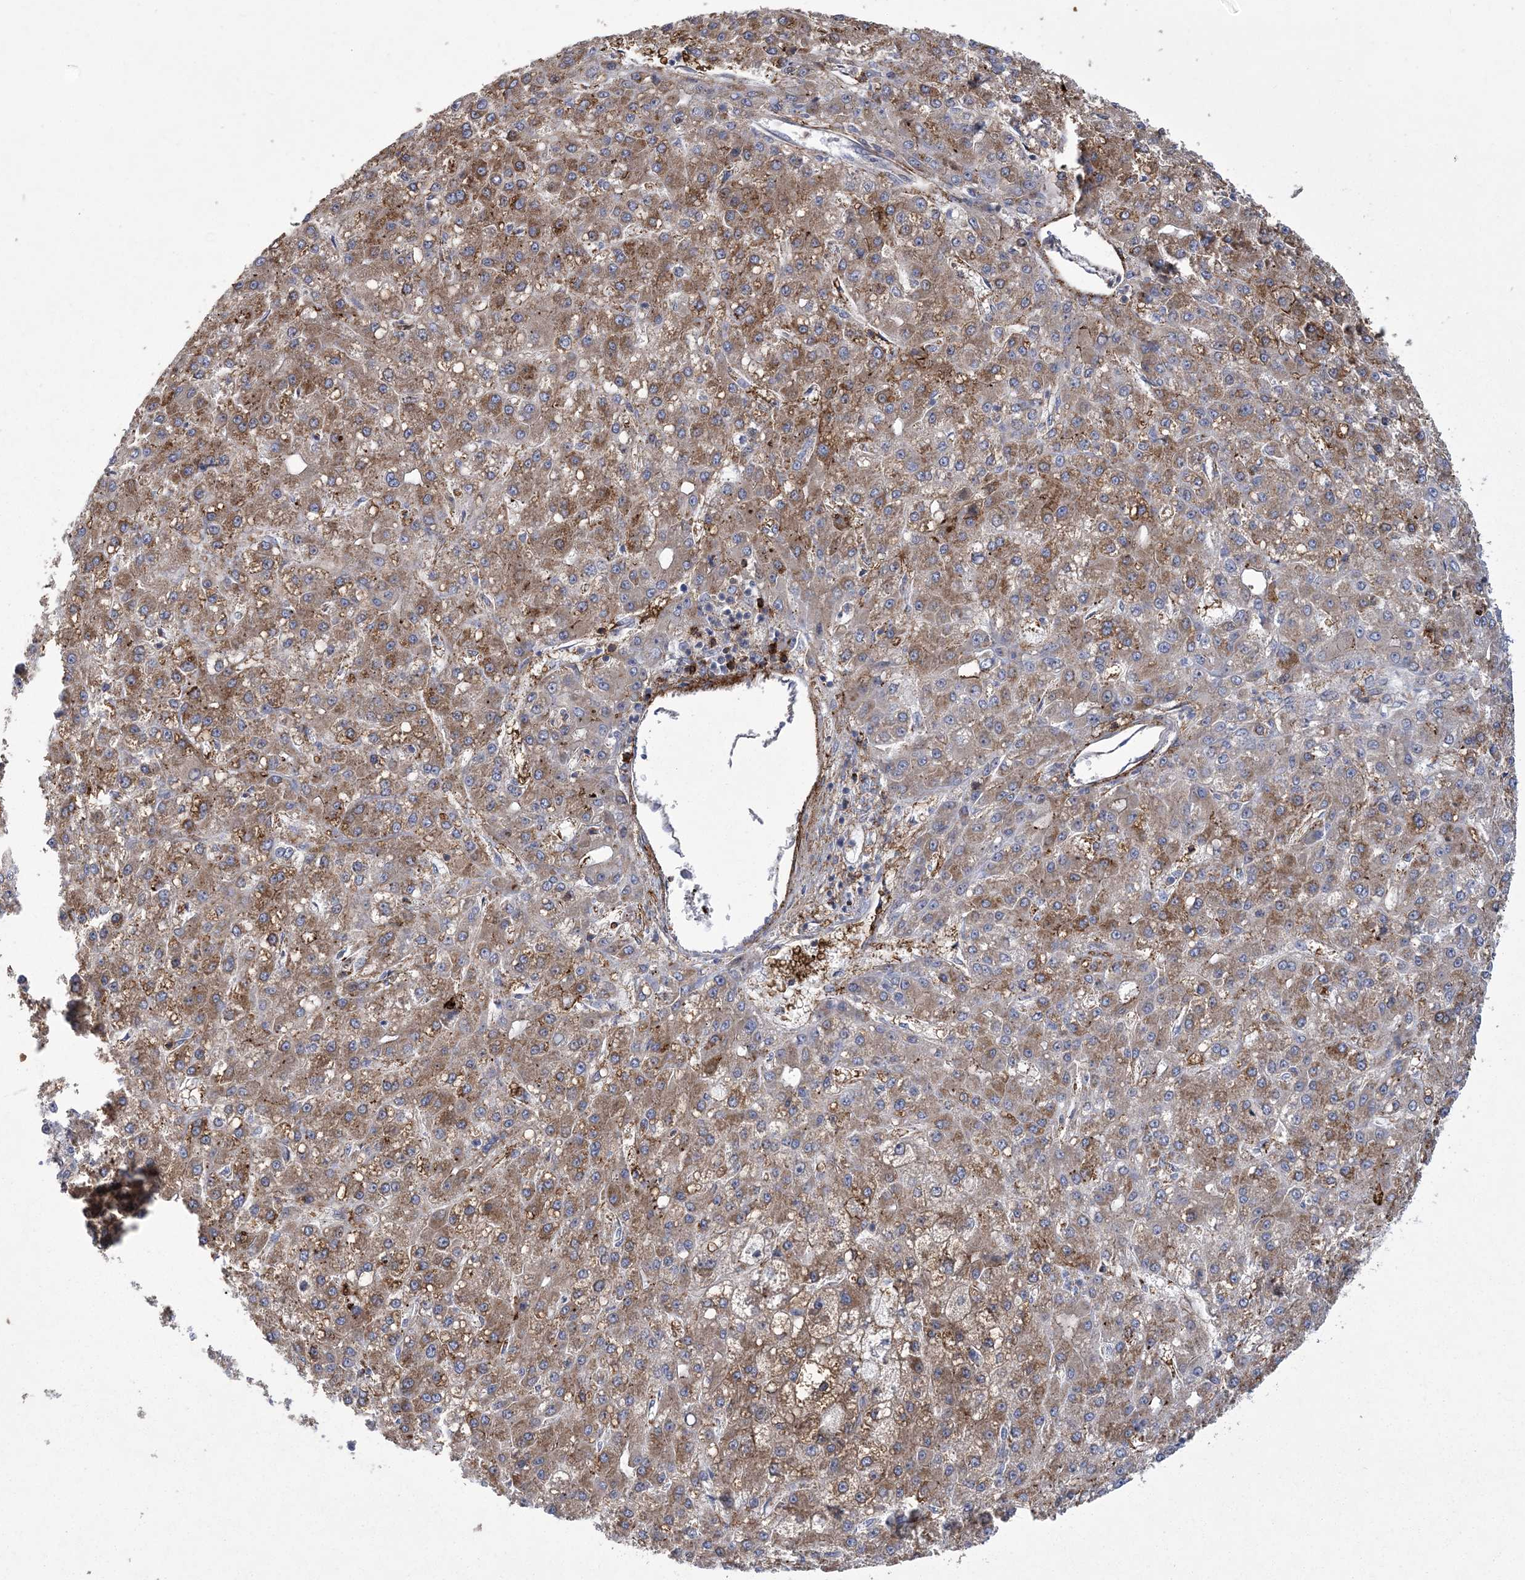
{"staining": {"intensity": "moderate", "quantity": ">75%", "location": "cytoplasmic/membranous"}, "tissue": "liver cancer", "cell_type": "Tumor cells", "image_type": "cancer", "snomed": [{"axis": "morphology", "description": "Carcinoma, Hepatocellular, NOS"}, {"axis": "topography", "description": "Liver"}], "caption": "Immunohistochemical staining of liver hepatocellular carcinoma shows medium levels of moderate cytoplasmic/membranous expression in about >75% of tumor cells.", "gene": "ARSJ", "patient": {"sex": "male", "age": 67}}